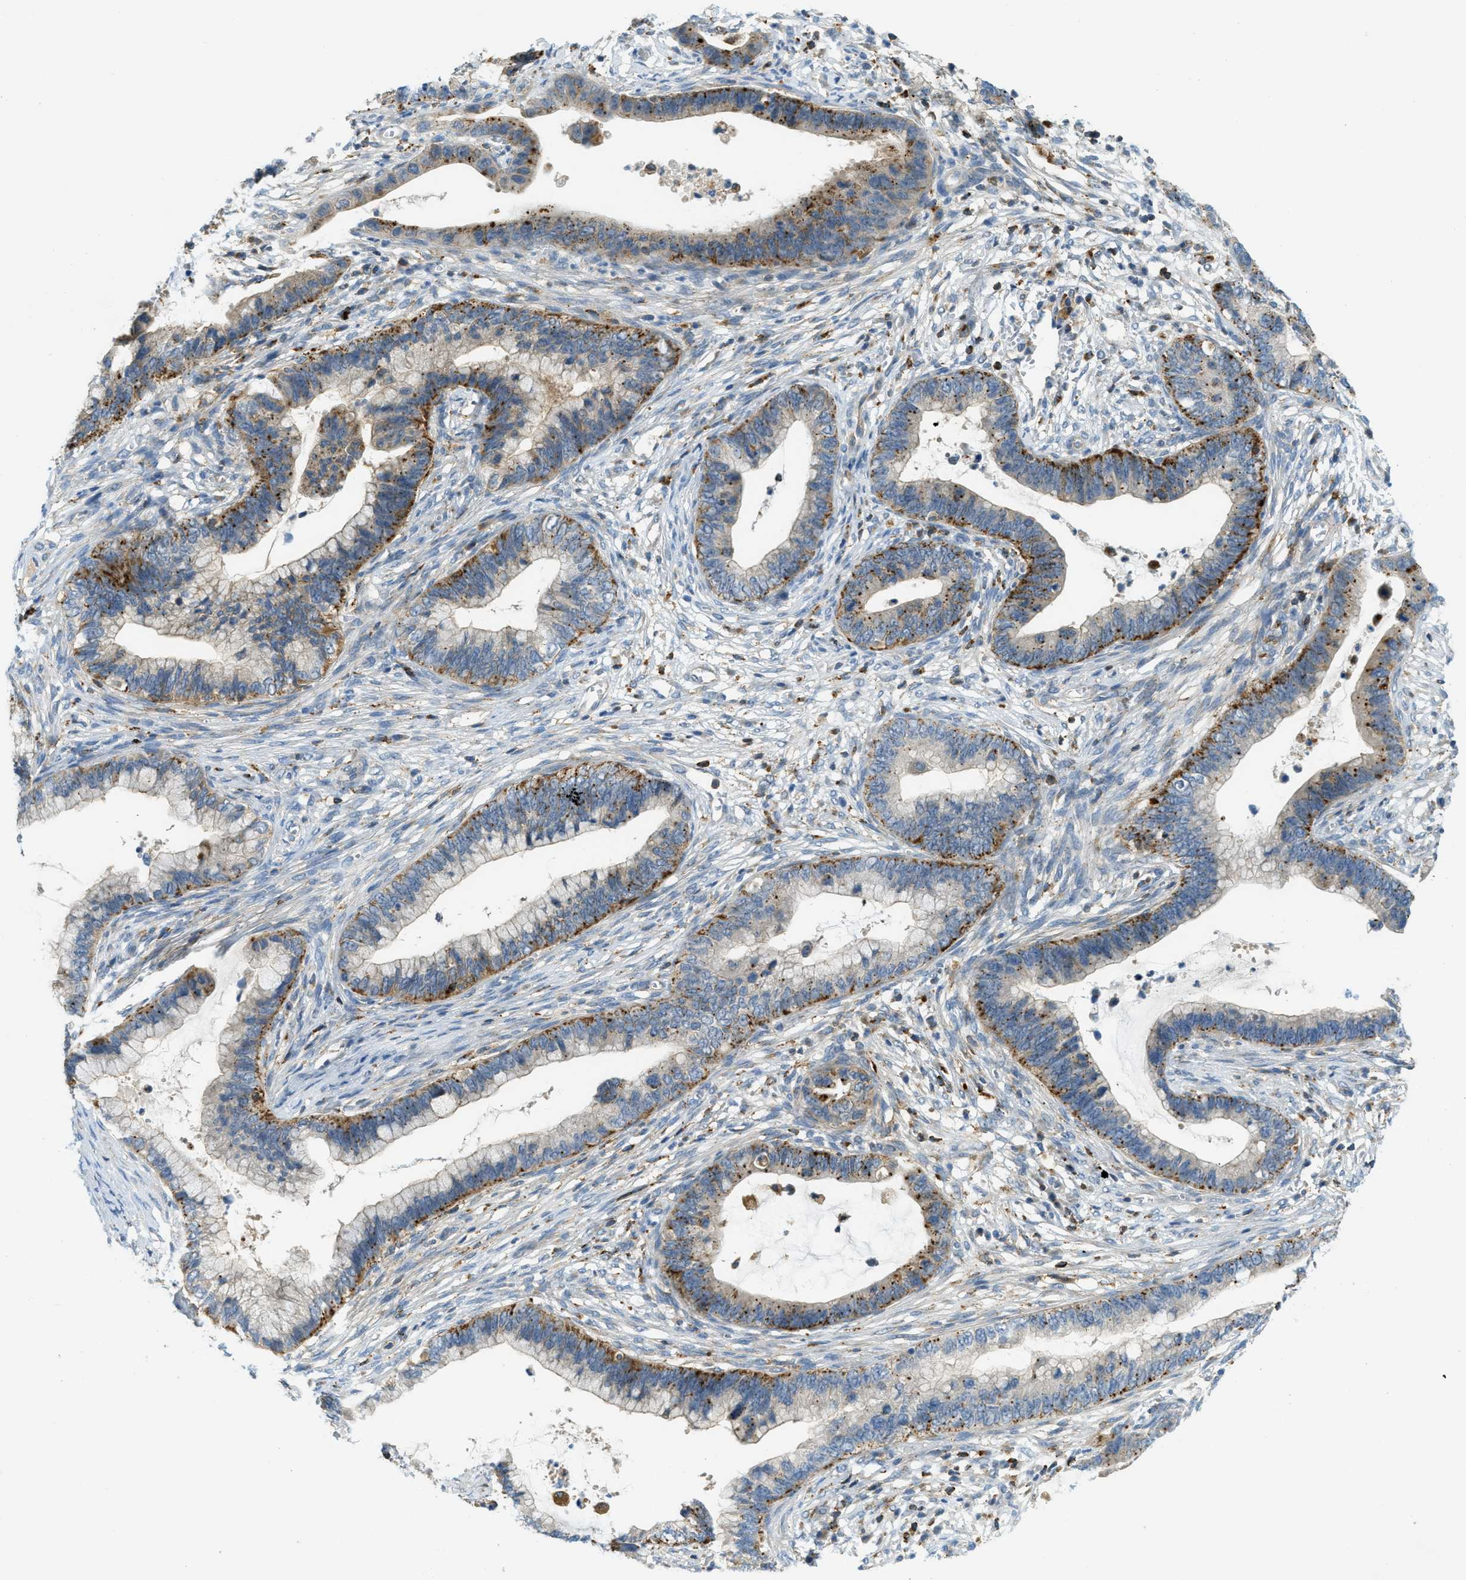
{"staining": {"intensity": "moderate", "quantity": ">75%", "location": "cytoplasmic/membranous"}, "tissue": "cervical cancer", "cell_type": "Tumor cells", "image_type": "cancer", "snomed": [{"axis": "morphology", "description": "Adenocarcinoma, NOS"}, {"axis": "topography", "description": "Cervix"}], "caption": "An image showing moderate cytoplasmic/membranous positivity in approximately >75% of tumor cells in cervical adenocarcinoma, as visualized by brown immunohistochemical staining.", "gene": "PLBD2", "patient": {"sex": "female", "age": 44}}